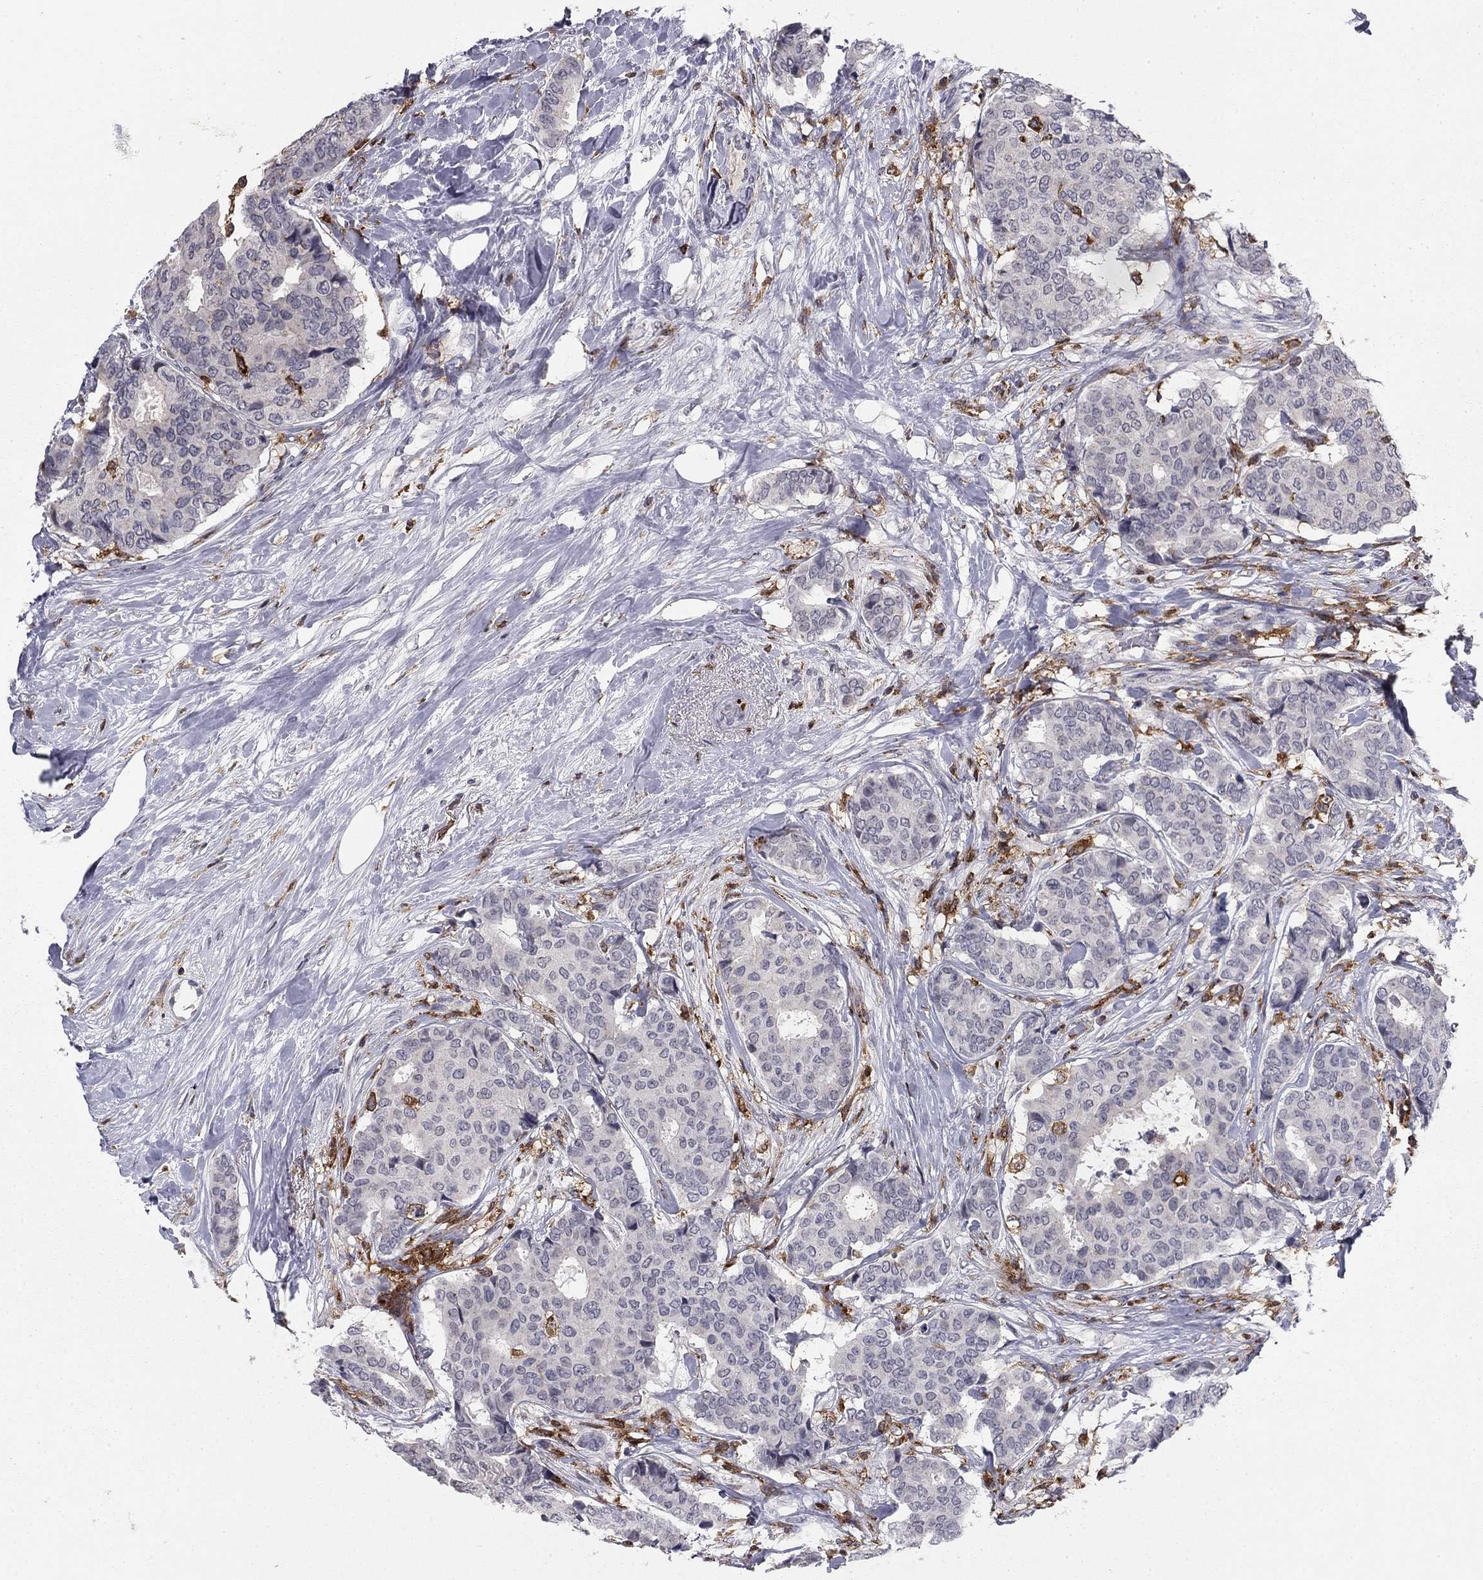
{"staining": {"intensity": "negative", "quantity": "none", "location": "none"}, "tissue": "breast cancer", "cell_type": "Tumor cells", "image_type": "cancer", "snomed": [{"axis": "morphology", "description": "Duct carcinoma"}, {"axis": "topography", "description": "Breast"}], "caption": "Tumor cells show no significant protein expression in breast cancer.", "gene": "PLCB2", "patient": {"sex": "female", "age": 75}}